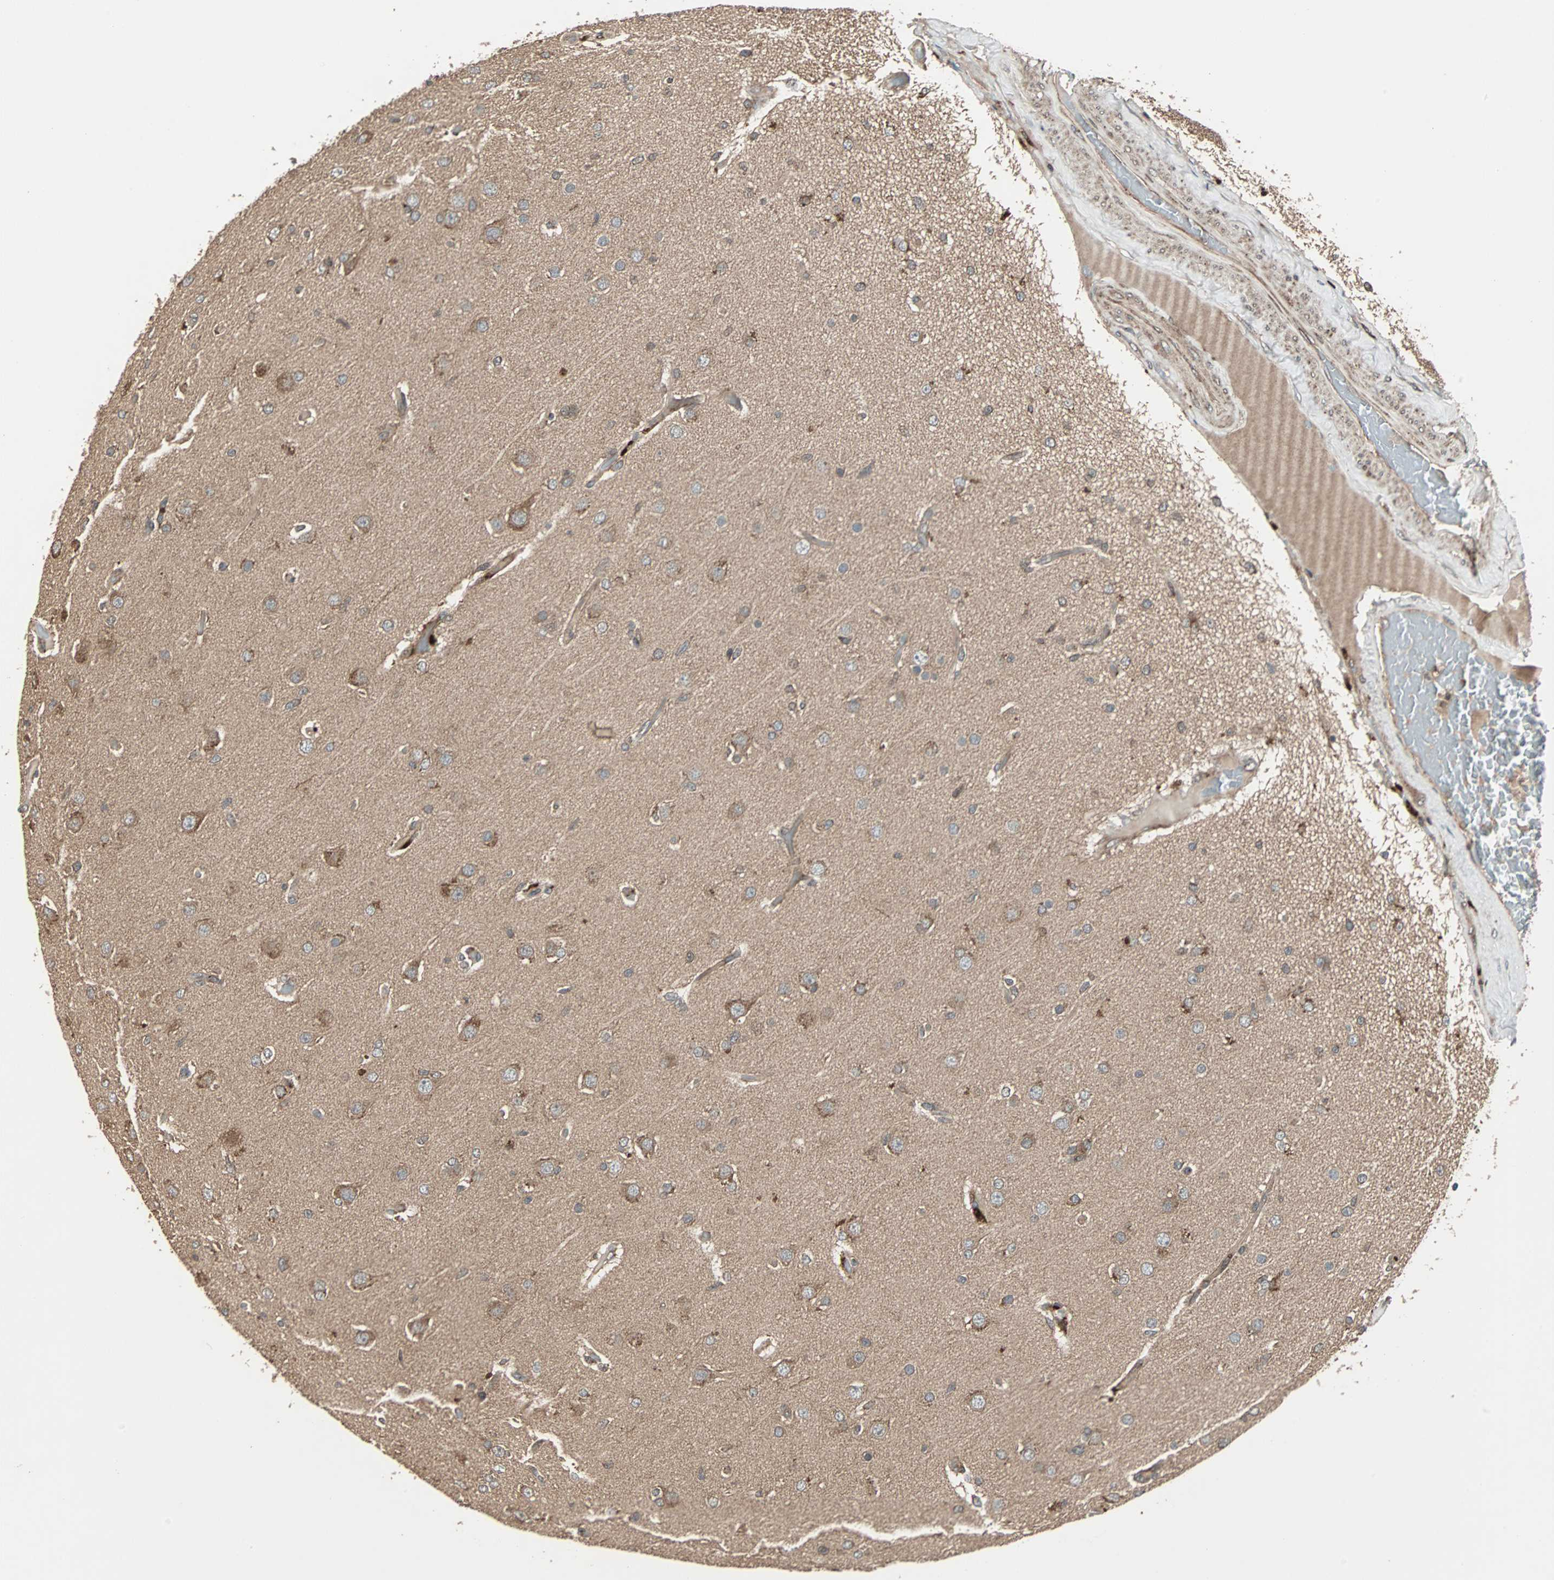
{"staining": {"intensity": "moderate", "quantity": ">75%", "location": "cytoplasmic/membranous"}, "tissue": "glioma", "cell_type": "Tumor cells", "image_type": "cancer", "snomed": [{"axis": "morphology", "description": "Glioma, malignant, High grade"}, {"axis": "topography", "description": "Brain"}], "caption": "Moderate cytoplasmic/membranous expression for a protein is present in approximately >75% of tumor cells of malignant glioma (high-grade) using immunohistochemistry.", "gene": "RAB7A", "patient": {"sex": "male", "age": 33}}